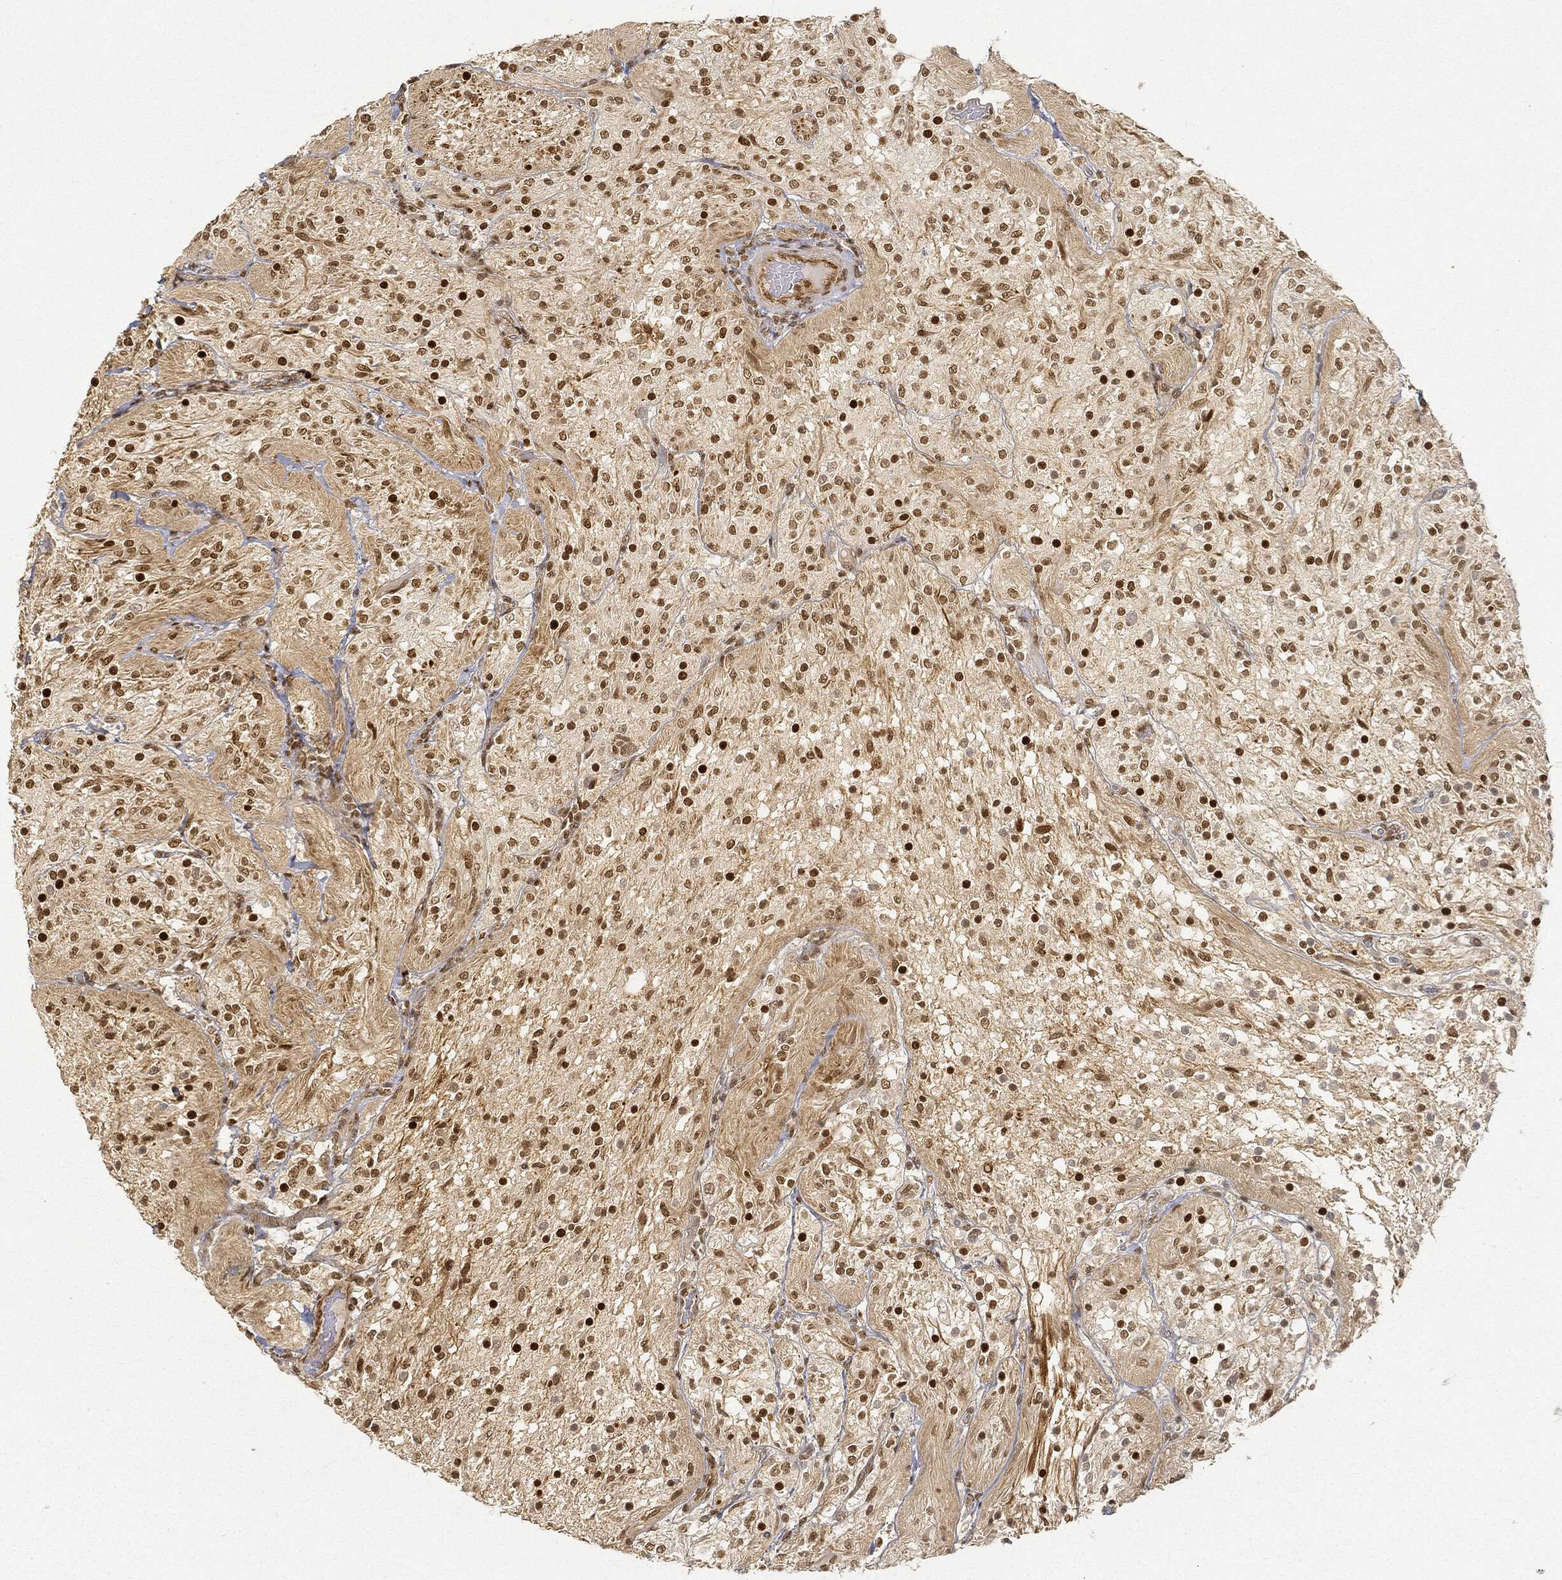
{"staining": {"intensity": "strong", "quantity": "<25%", "location": "nuclear"}, "tissue": "glioma", "cell_type": "Tumor cells", "image_type": "cancer", "snomed": [{"axis": "morphology", "description": "Glioma, malignant, Low grade"}, {"axis": "topography", "description": "Brain"}], "caption": "A brown stain highlights strong nuclear staining of a protein in human malignant glioma (low-grade) tumor cells. (DAB (3,3'-diaminobenzidine) = brown stain, brightfield microscopy at high magnification).", "gene": "CIB1", "patient": {"sex": "male", "age": 3}}